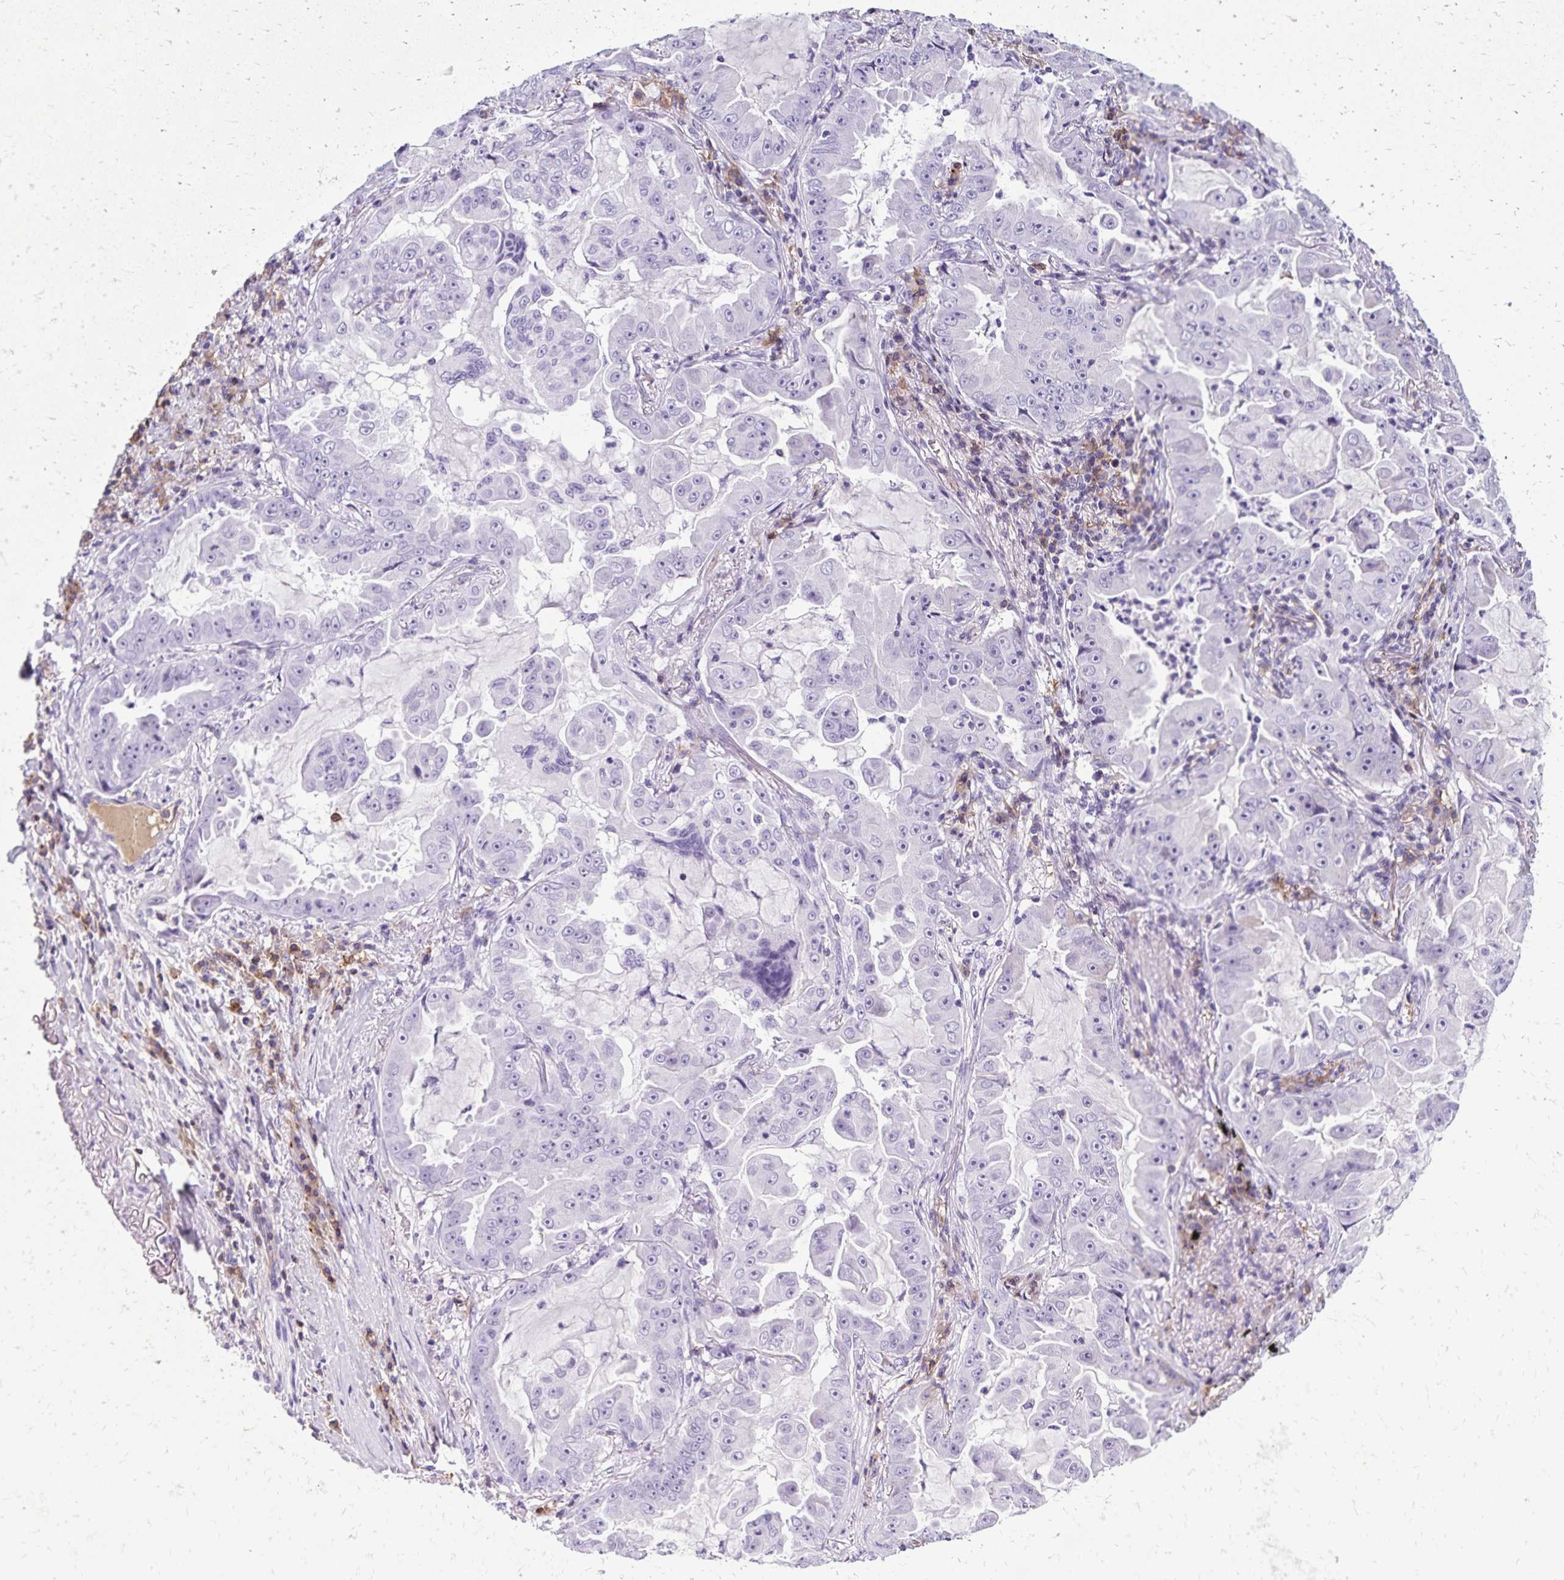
{"staining": {"intensity": "negative", "quantity": "none", "location": "none"}, "tissue": "lung cancer", "cell_type": "Tumor cells", "image_type": "cancer", "snomed": [{"axis": "morphology", "description": "Adenocarcinoma, NOS"}, {"axis": "topography", "description": "Lung"}], "caption": "Immunohistochemistry image of lung cancer stained for a protein (brown), which shows no staining in tumor cells. (DAB (3,3'-diaminobenzidine) IHC, high magnification).", "gene": "CD27", "patient": {"sex": "female", "age": 52}}